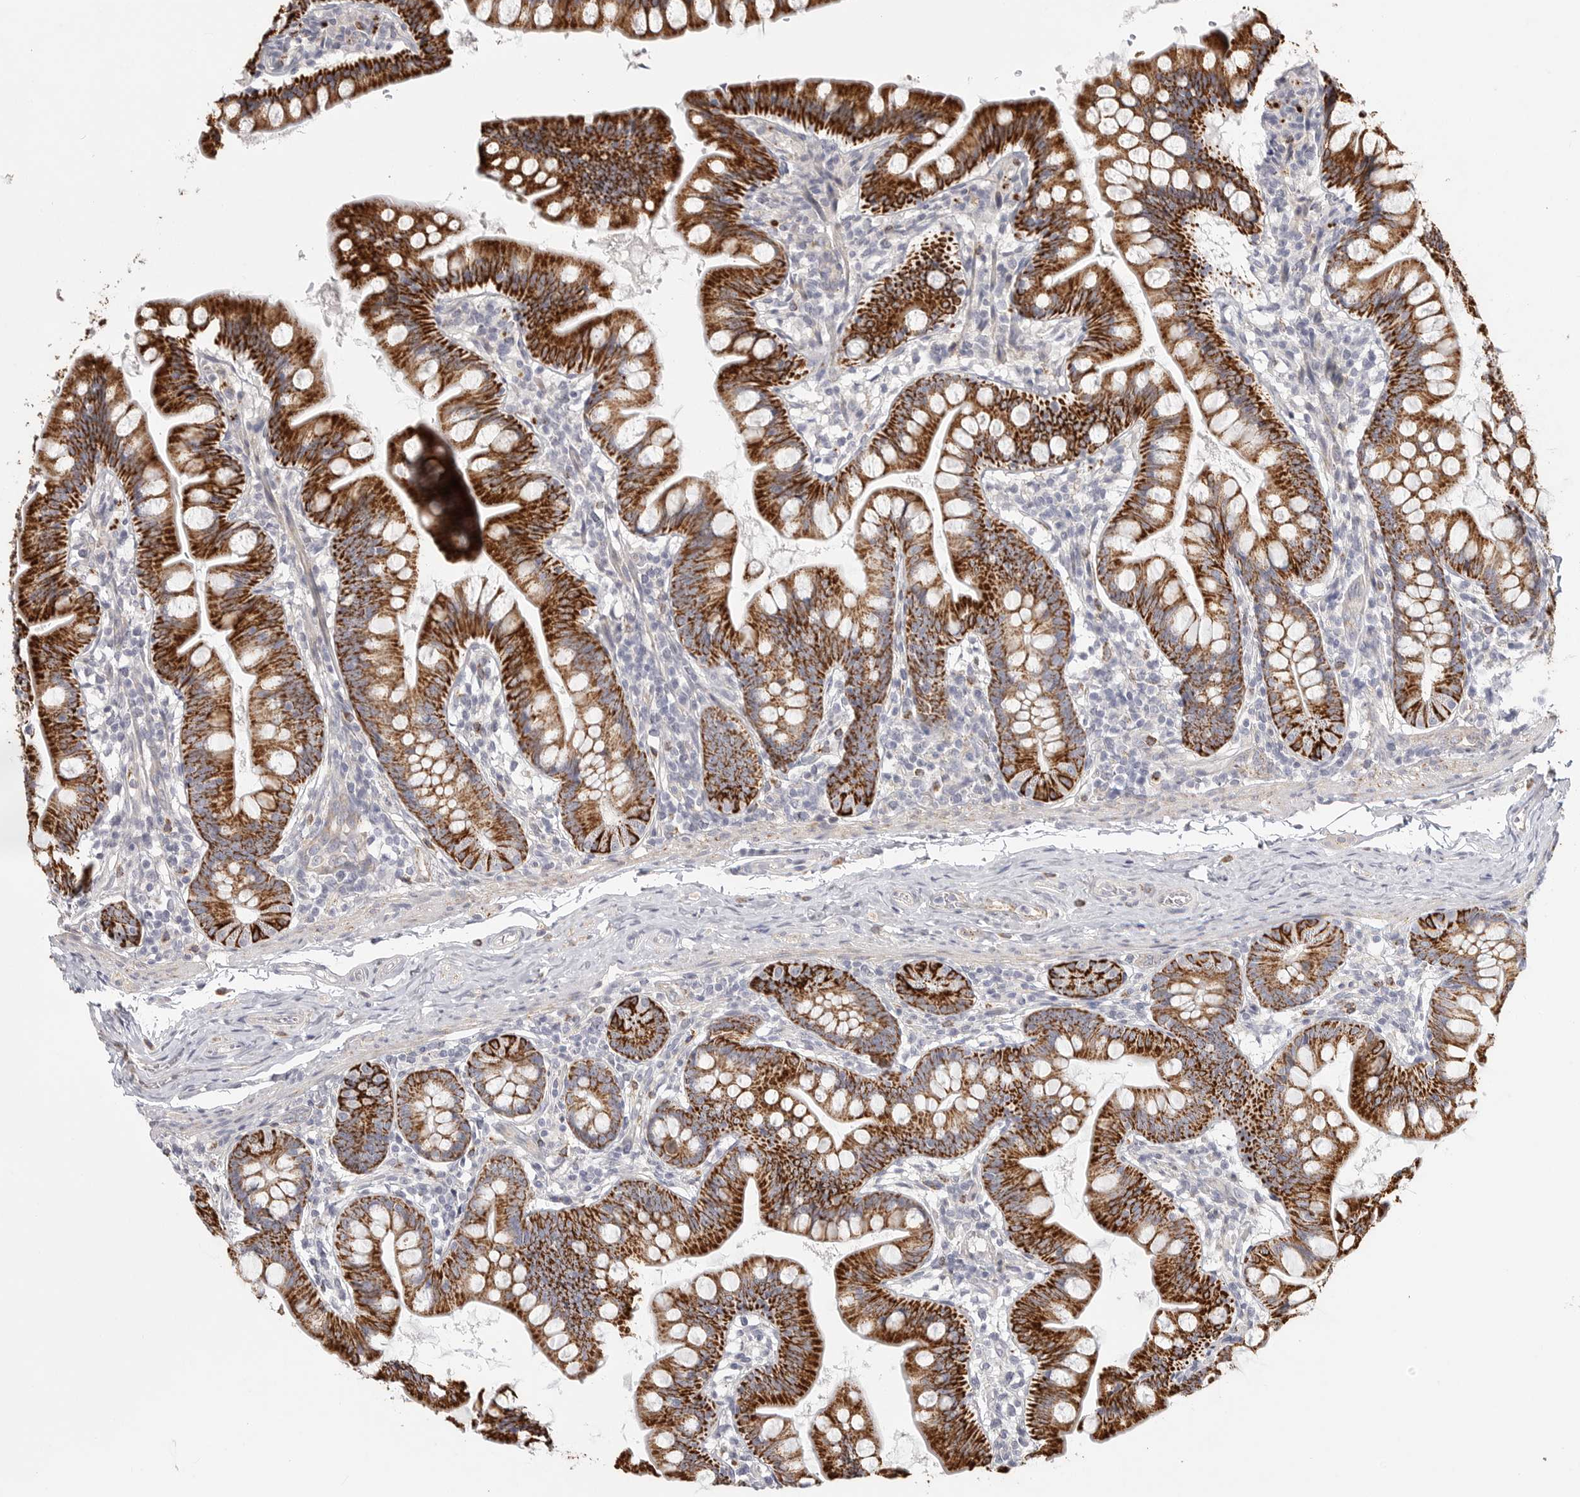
{"staining": {"intensity": "strong", "quantity": ">75%", "location": "cytoplasmic/membranous"}, "tissue": "small intestine", "cell_type": "Glandular cells", "image_type": "normal", "snomed": [{"axis": "morphology", "description": "Normal tissue, NOS"}, {"axis": "topography", "description": "Small intestine"}], "caption": "Protein staining displays strong cytoplasmic/membranous expression in approximately >75% of glandular cells in unremarkable small intestine. (DAB (3,3'-diaminobenzidine) IHC with brightfield microscopy, high magnification).", "gene": "ELP3", "patient": {"sex": "male", "age": 7}}